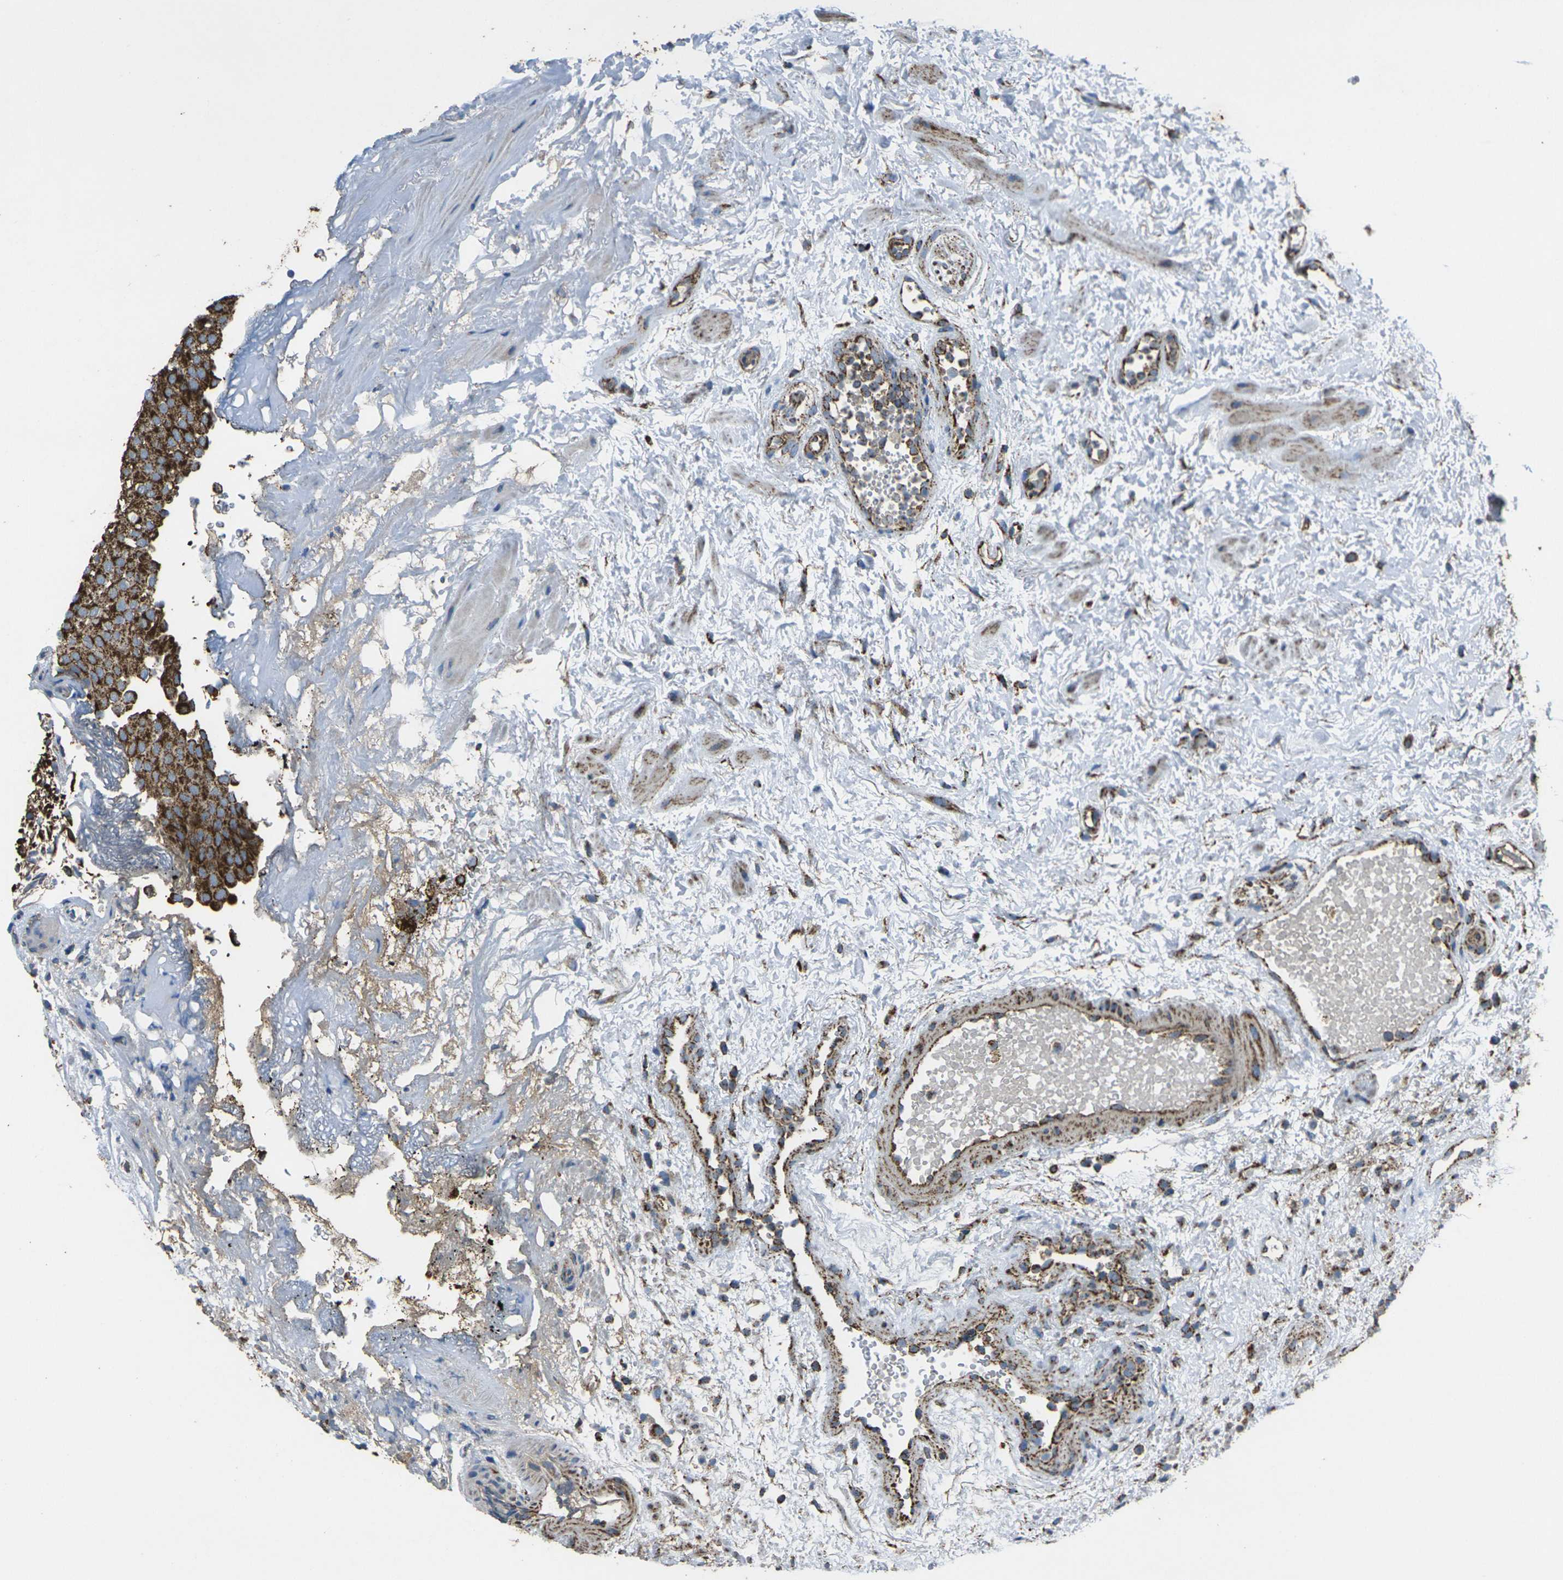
{"staining": {"intensity": "strong", "quantity": ">75%", "location": "cytoplasmic/membranous"}, "tissue": "urothelial cancer", "cell_type": "Tumor cells", "image_type": "cancer", "snomed": [{"axis": "morphology", "description": "Urothelial carcinoma, Low grade"}, {"axis": "topography", "description": "Urinary bladder"}], "caption": "Immunohistochemical staining of human urothelial cancer reveals high levels of strong cytoplasmic/membranous expression in about >75% of tumor cells.", "gene": "KLHL5", "patient": {"sex": "male", "age": 78}}